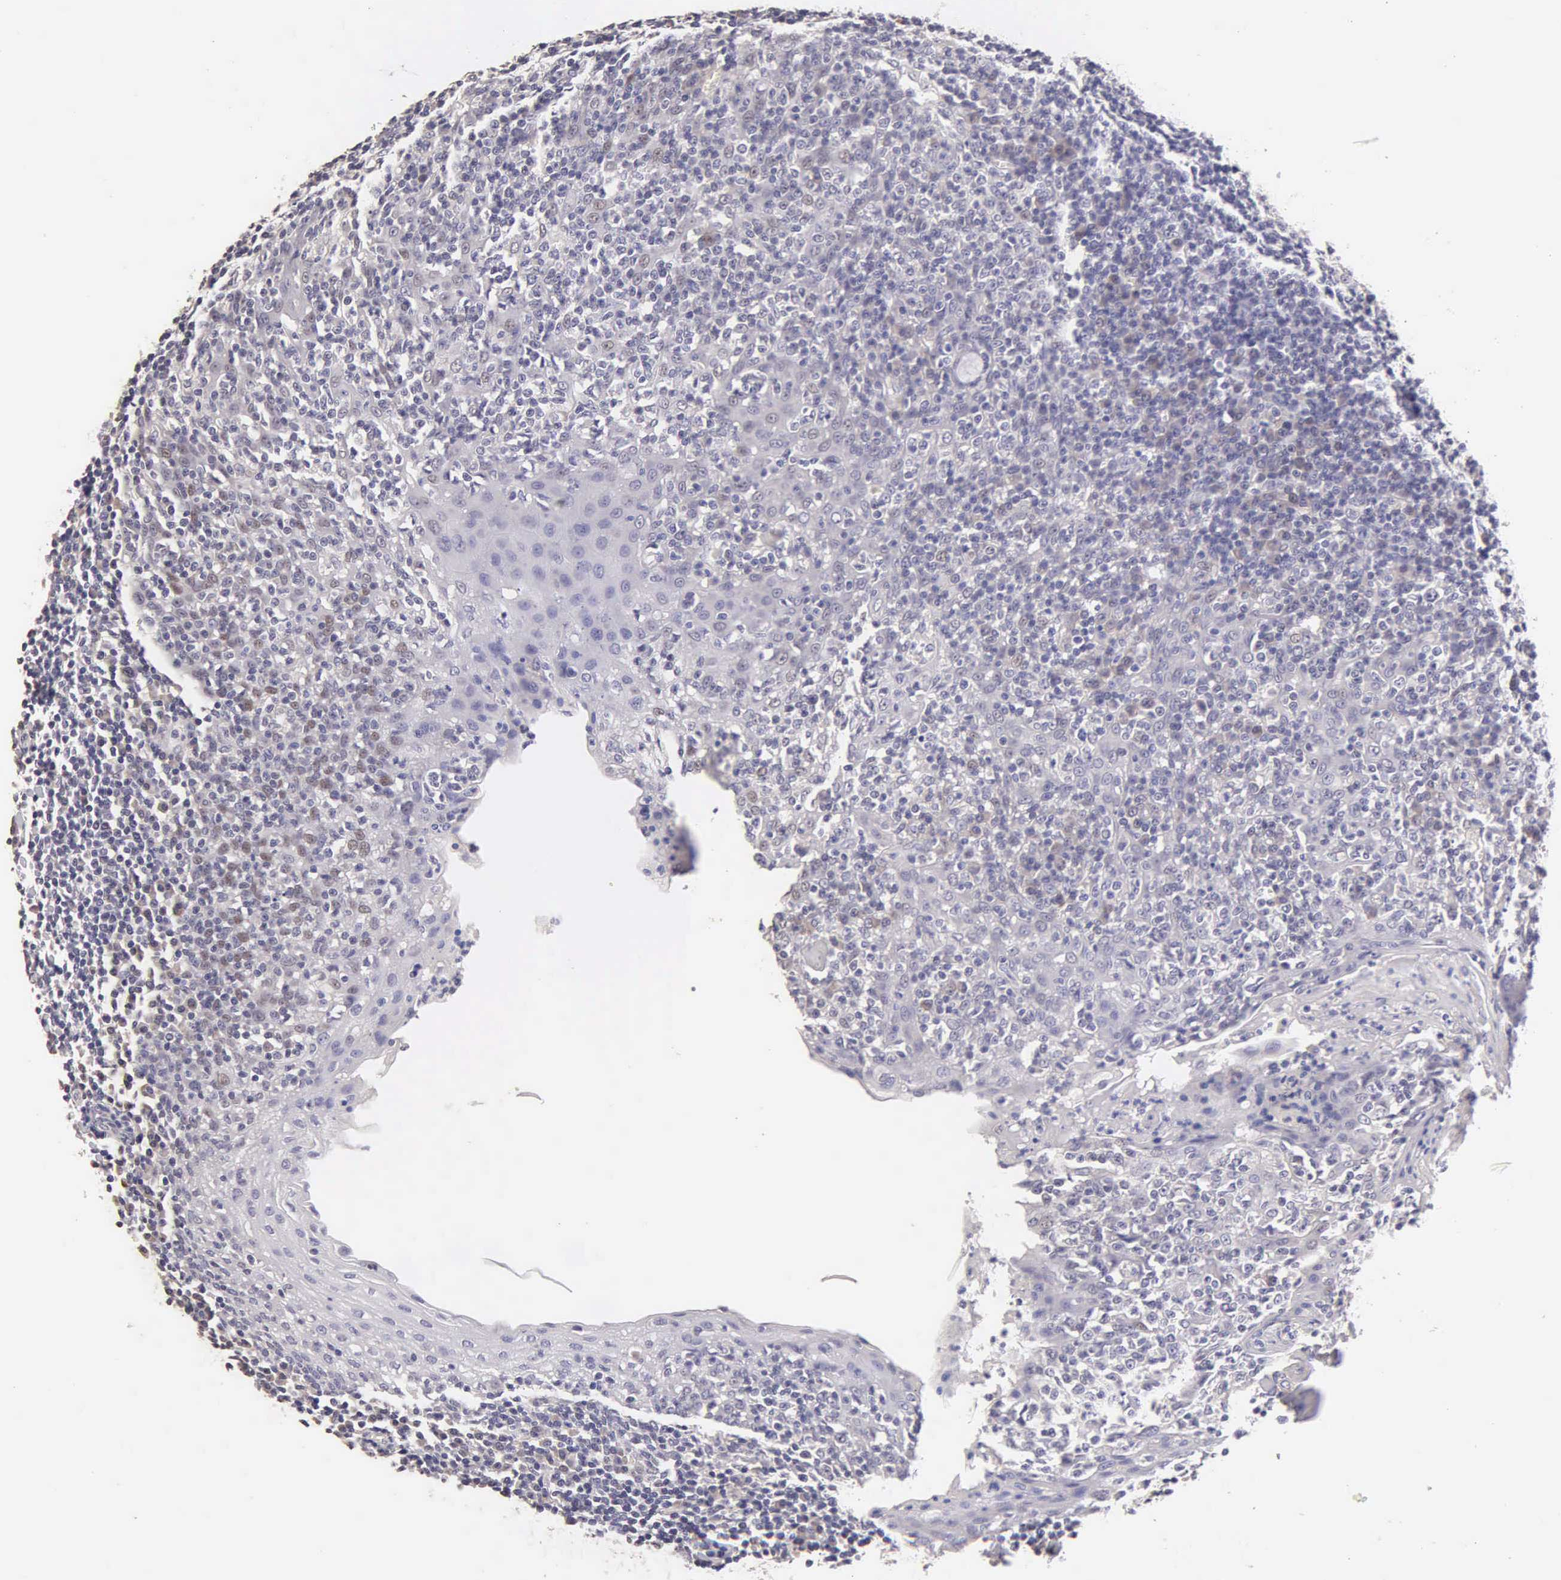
{"staining": {"intensity": "weak", "quantity": "<25%", "location": "nuclear"}, "tissue": "tonsil", "cell_type": "Germinal center cells", "image_type": "normal", "snomed": [{"axis": "morphology", "description": "Normal tissue, NOS"}, {"axis": "topography", "description": "Tonsil"}], "caption": "Photomicrograph shows no significant protein expression in germinal center cells of unremarkable tonsil.", "gene": "ESR1", "patient": {"sex": "male", "age": 6}}